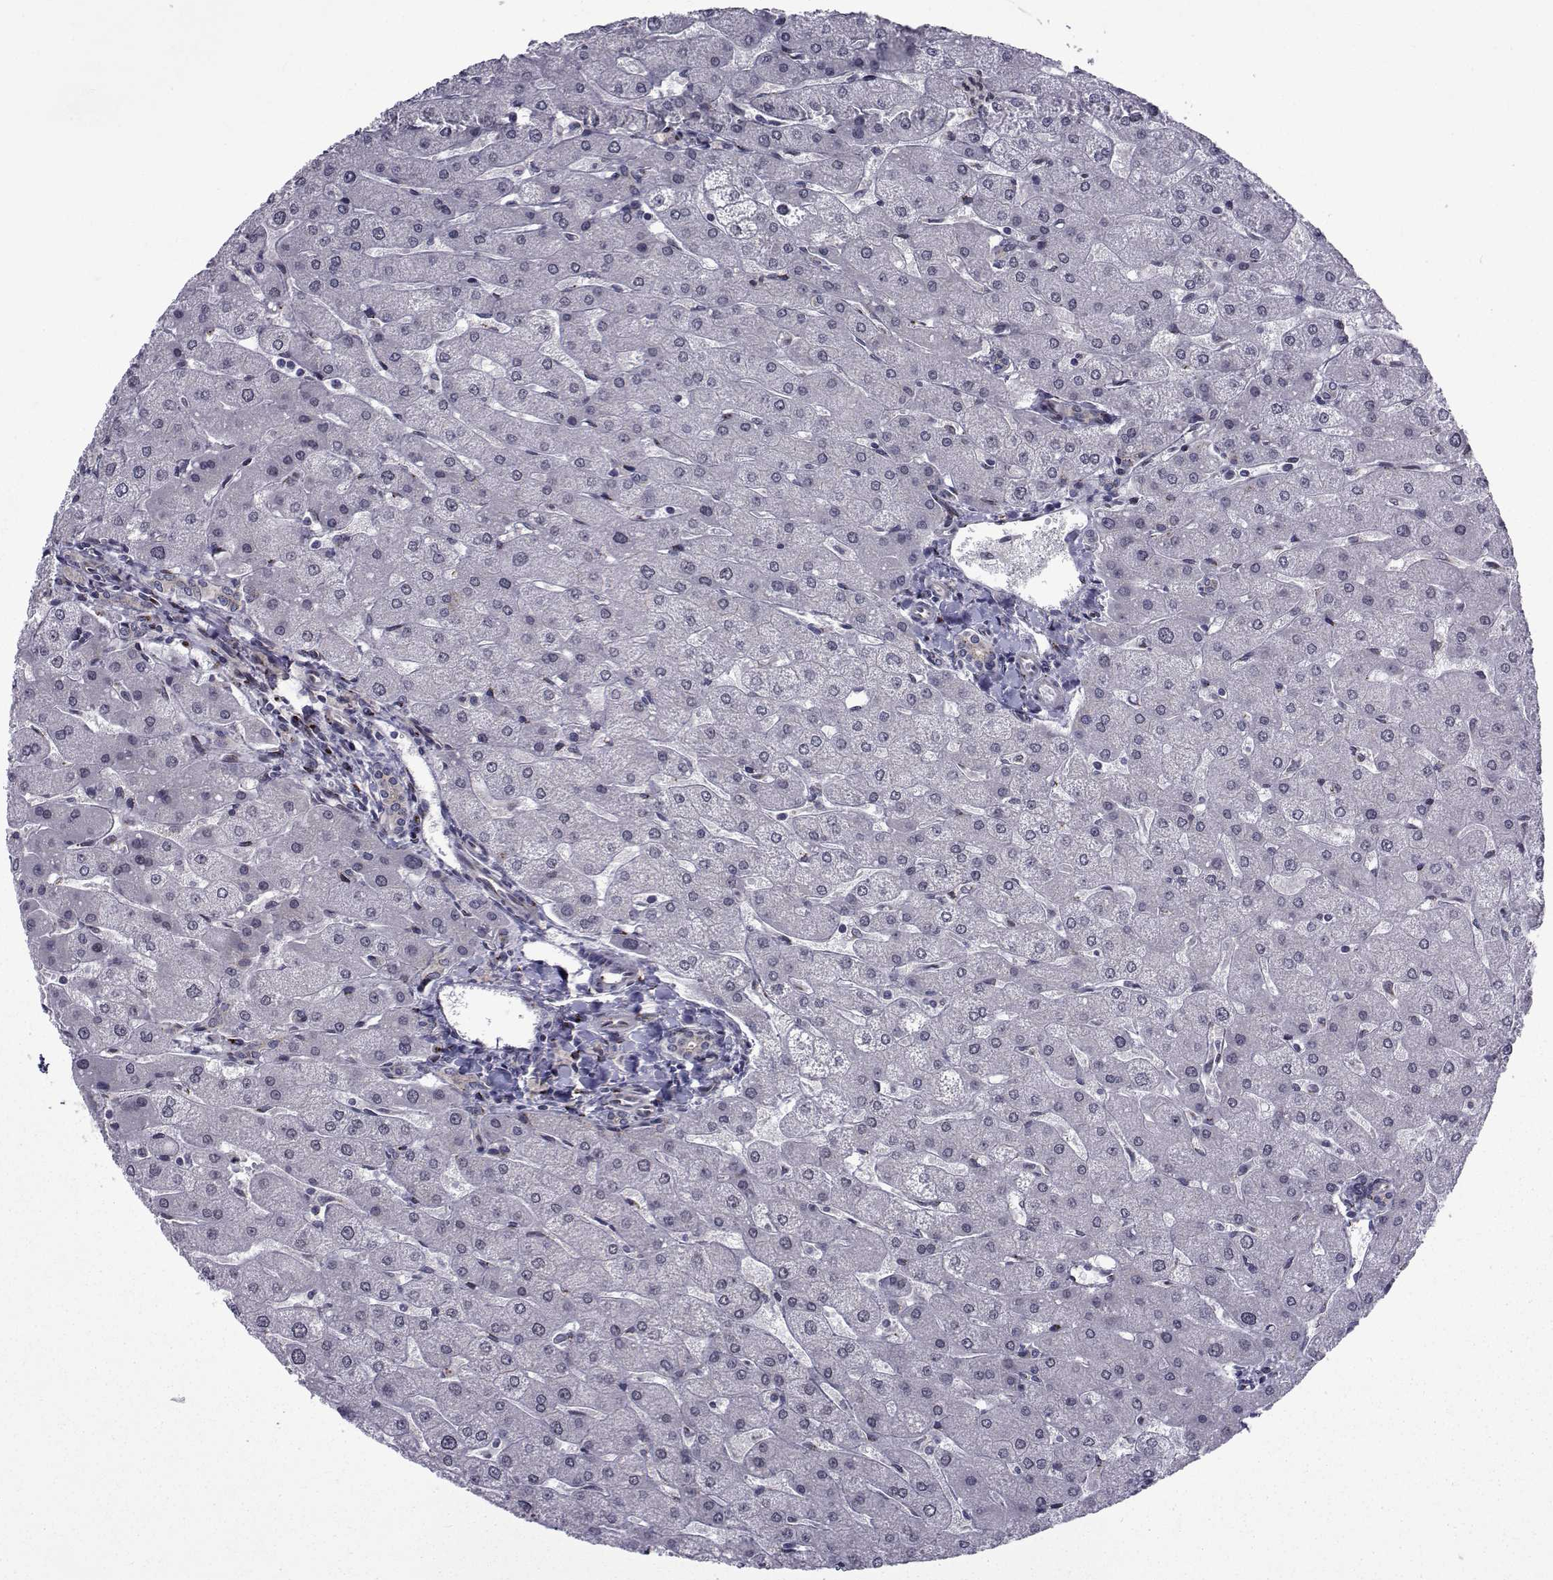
{"staining": {"intensity": "negative", "quantity": "none", "location": "none"}, "tissue": "liver", "cell_type": "Cholangiocytes", "image_type": "normal", "snomed": [{"axis": "morphology", "description": "Normal tissue, NOS"}, {"axis": "topography", "description": "Liver"}], "caption": "This is an immunohistochemistry (IHC) histopathology image of unremarkable human liver. There is no positivity in cholangiocytes.", "gene": "ATP6V1C2", "patient": {"sex": "male", "age": 67}}